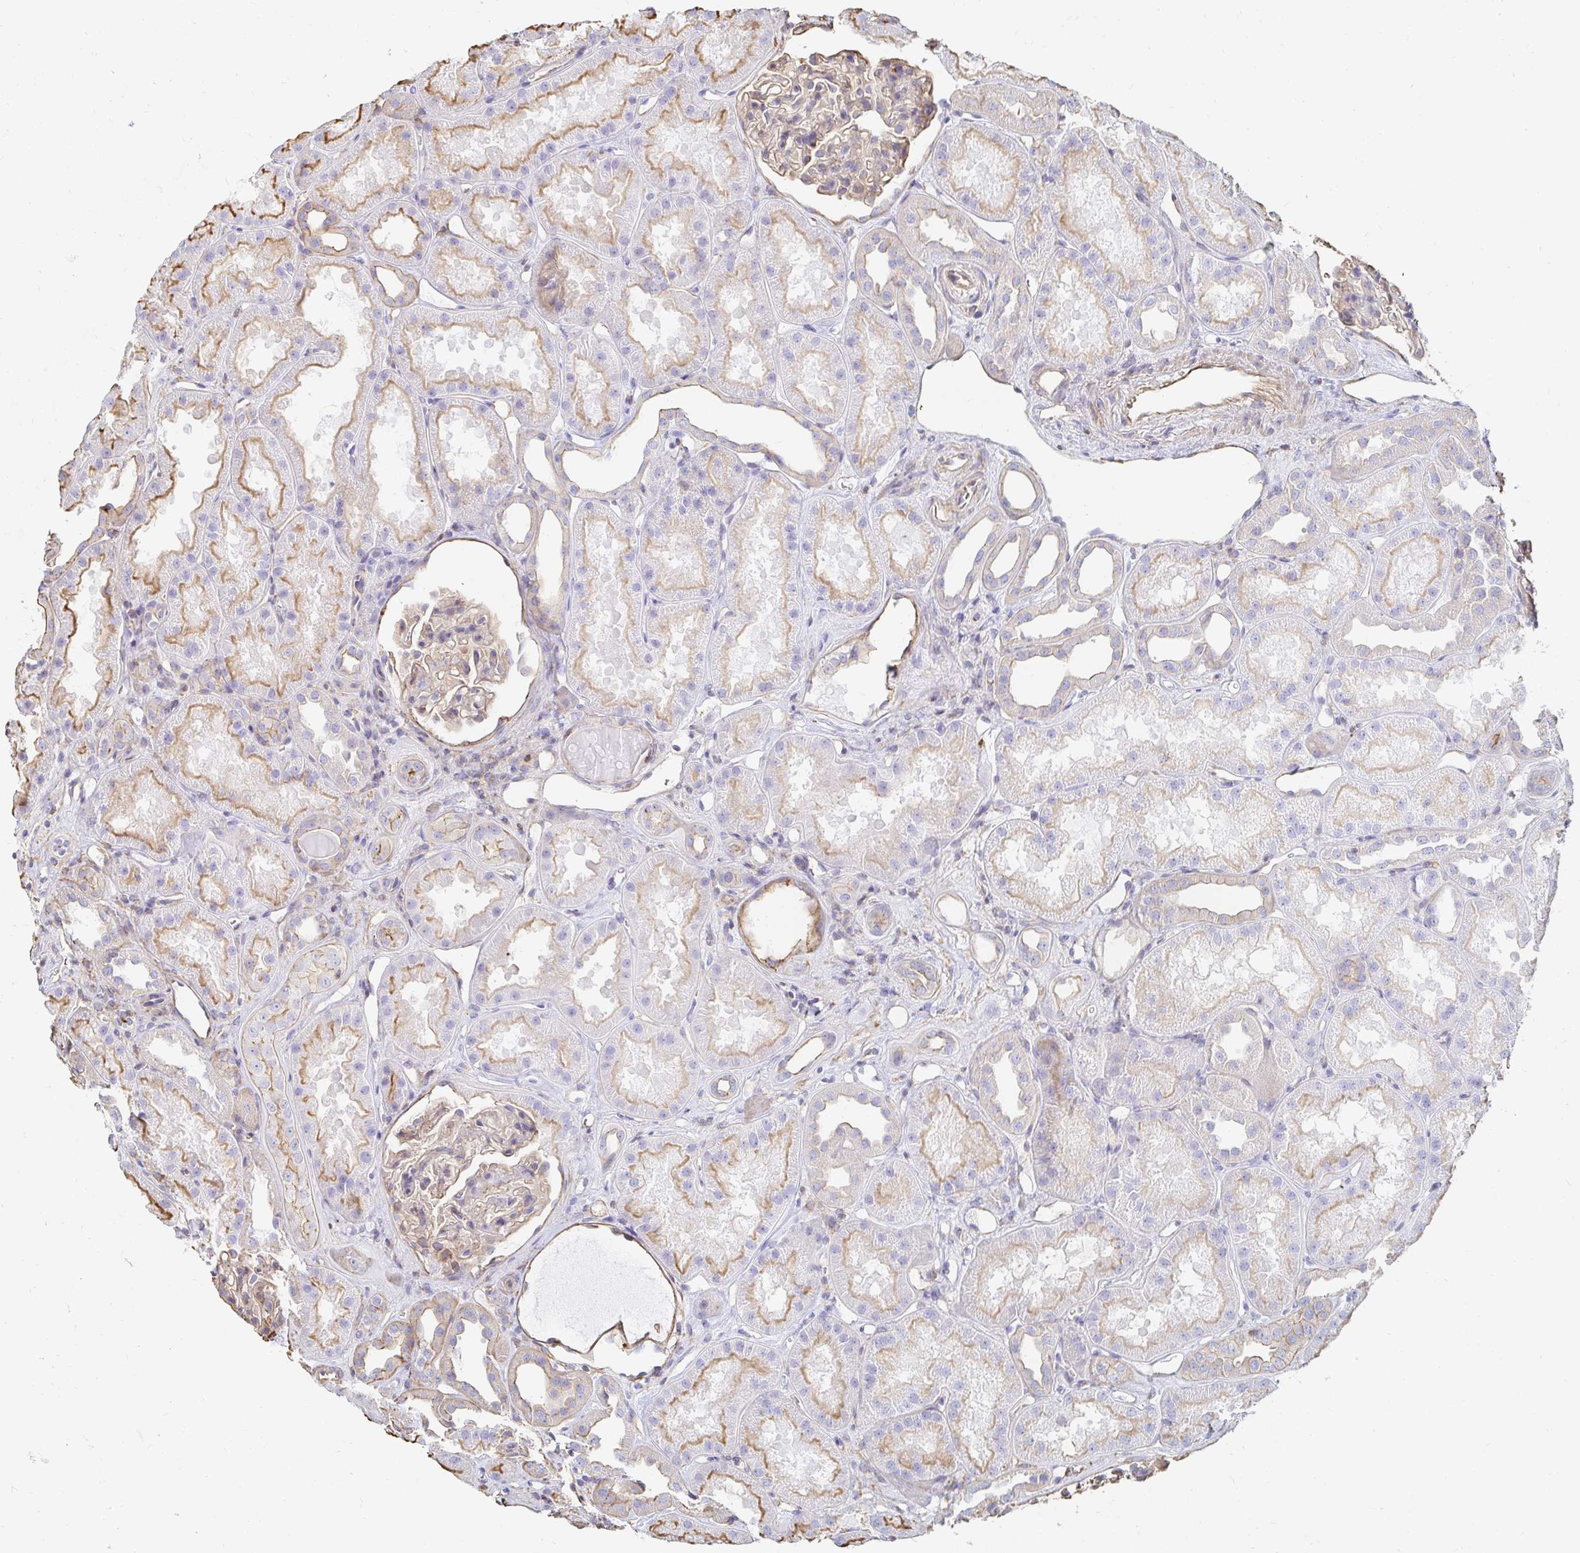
{"staining": {"intensity": "moderate", "quantity": "25%-75%", "location": "cytoplasmic/membranous"}, "tissue": "kidney", "cell_type": "Cells in glomeruli", "image_type": "normal", "snomed": [{"axis": "morphology", "description": "Normal tissue, NOS"}, {"axis": "topography", "description": "Kidney"}], "caption": "Normal kidney reveals moderate cytoplasmic/membranous staining in about 25%-75% of cells in glomeruli, visualized by immunohistochemistry. (DAB IHC, brown staining for protein, blue staining for nuclei).", "gene": "PTPN14", "patient": {"sex": "male", "age": 61}}